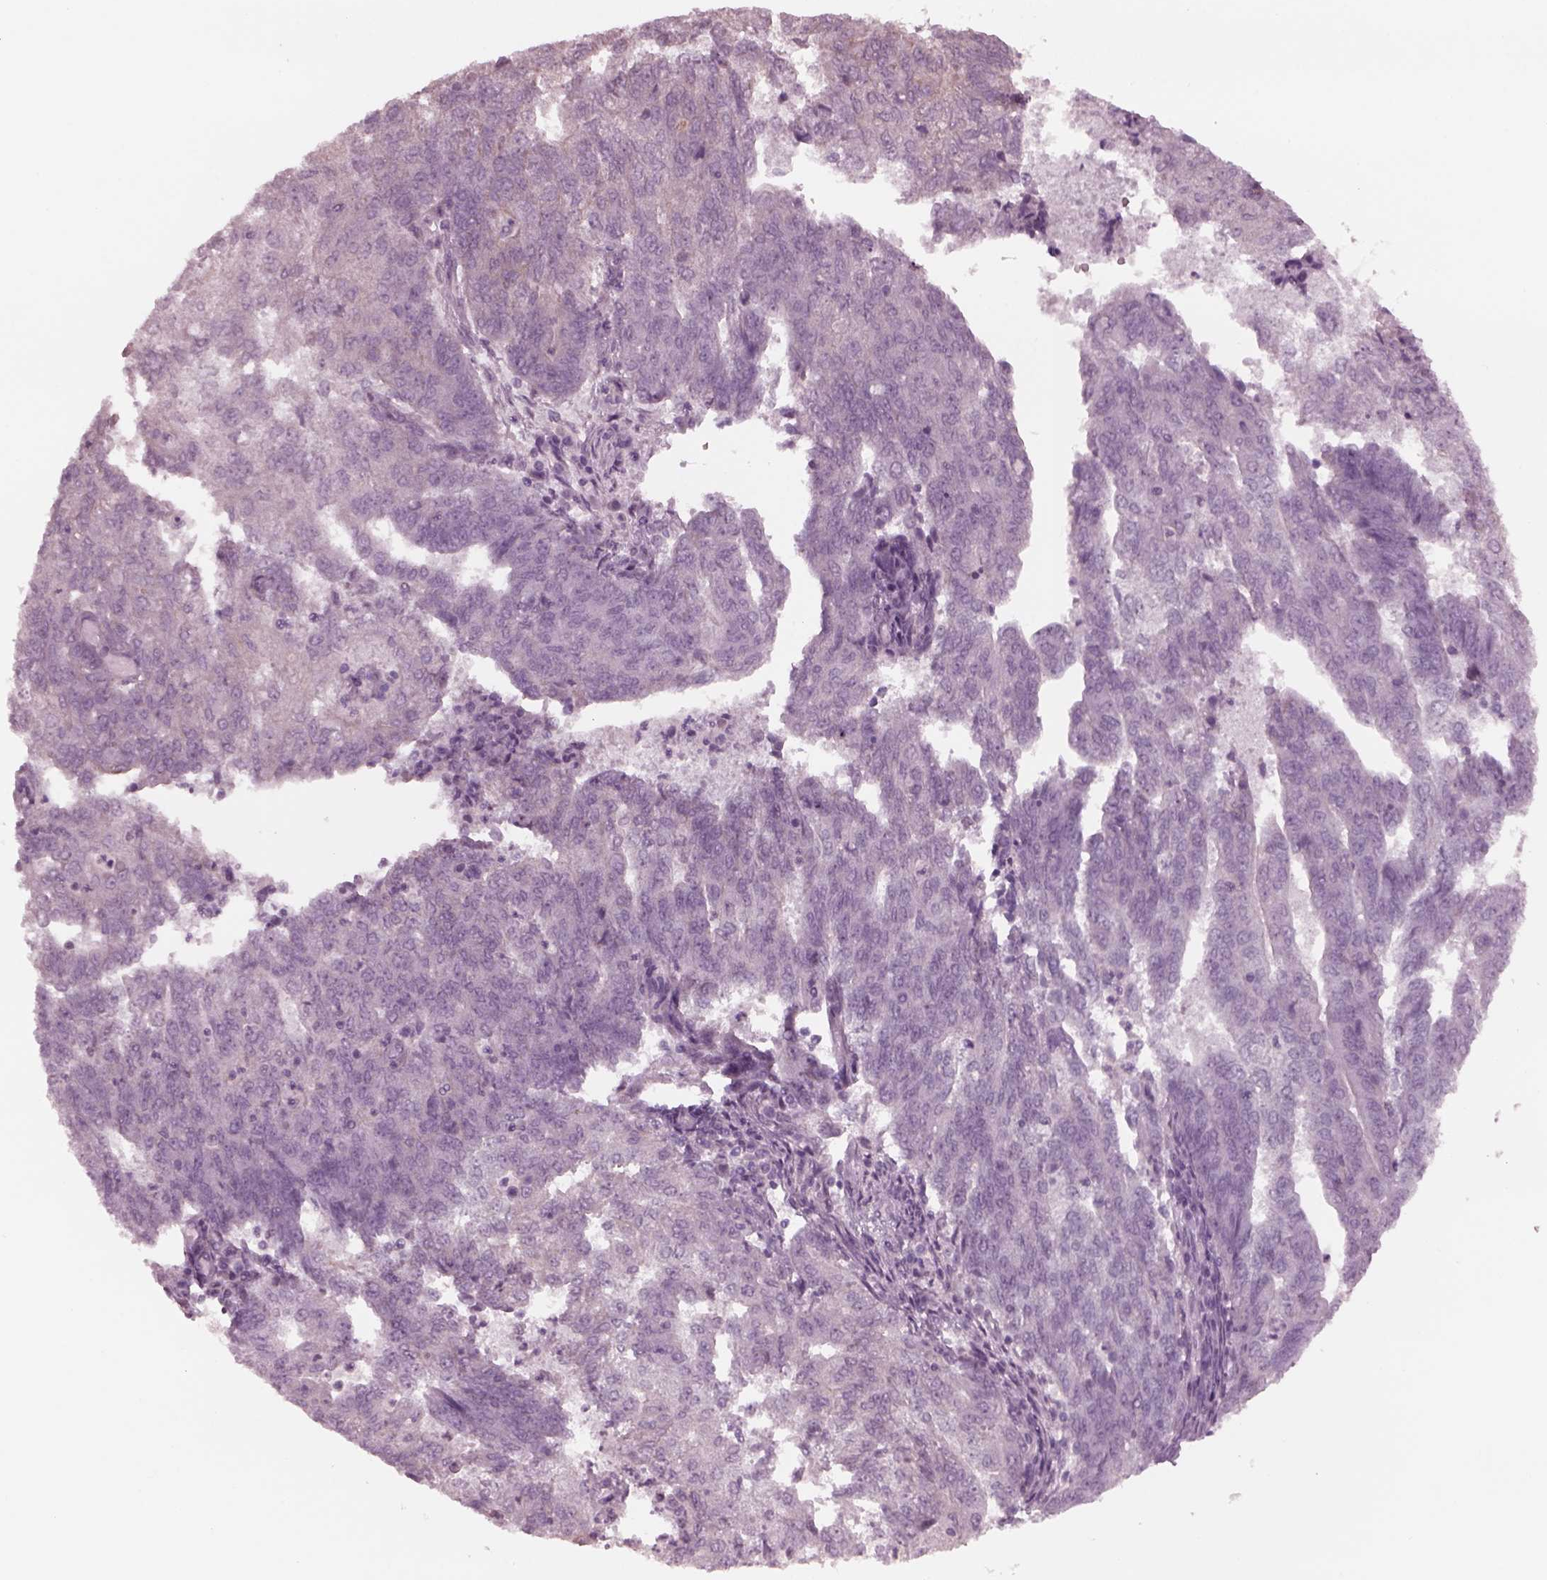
{"staining": {"intensity": "negative", "quantity": "none", "location": "none"}, "tissue": "endometrial cancer", "cell_type": "Tumor cells", "image_type": "cancer", "snomed": [{"axis": "morphology", "description": "Adenocarcinoma, NOS"}, {"axis": "topography", "description": "Endometrium"}], "caption": "This is a micrograph of IHC staining of endometrial cancer, which shows no positivity in tumor cells.", "gene": "YY2", "patient": {"sex": "female", "age": 82}}